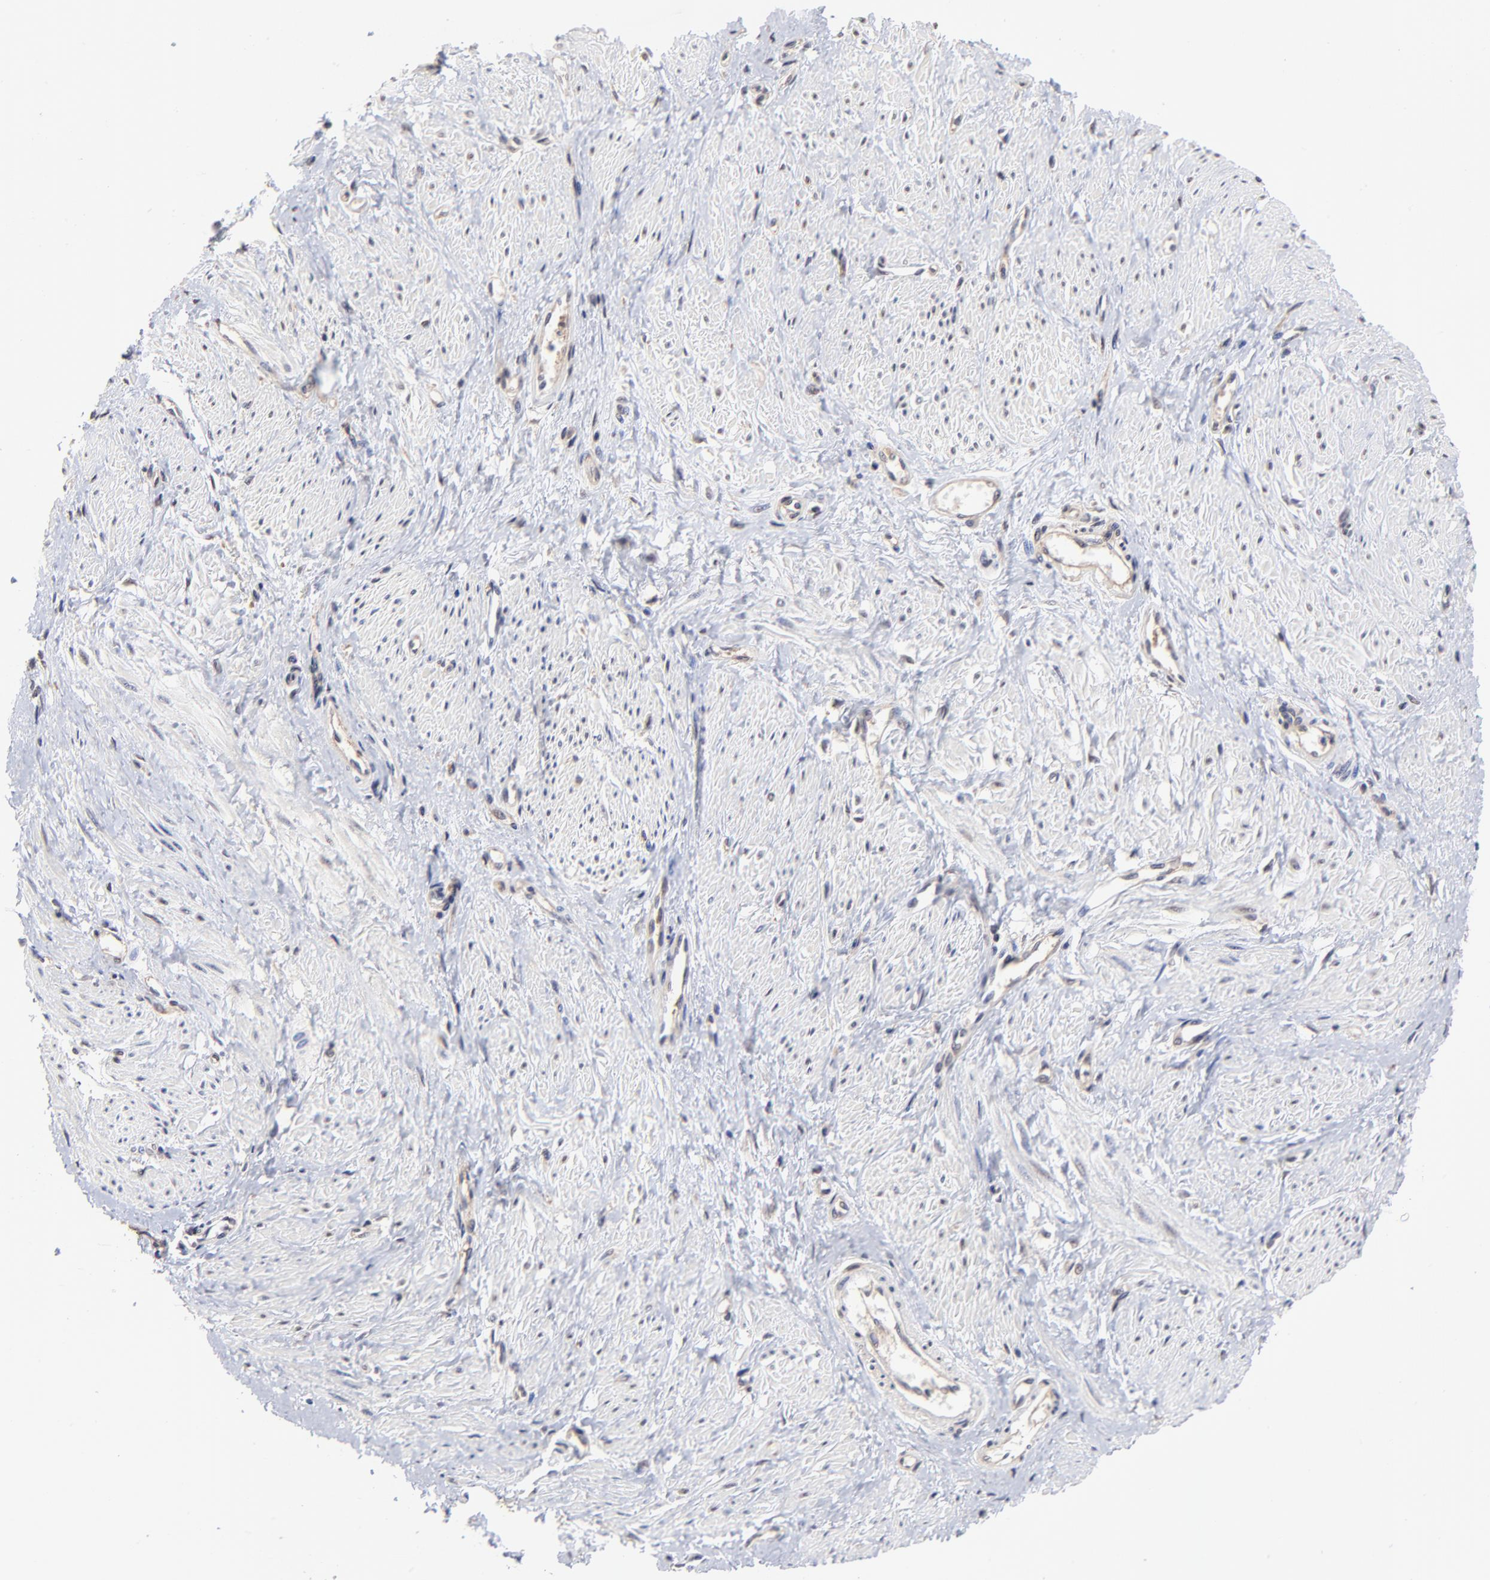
{"staining": {"intensity": "weak", "quantity": "25%-75%", "location": "cytoplasmic/membranous,nuclear"}, "tissue": "smooth muscle", "cell_type": "Smooth muscle cells", "image_type": "normal", "snomed": [{"axis": "morphology", "description": "Normal tissue, NOS"}, {"axis": "topography", "description": "Smooth muscle"}, {"axis": "topography", "description": "Uterus"}], "caption": "Approximately 25%-75% of smooth muscle cells in normal human smooth muscle reveal weak cytoplasmic/membranous,nuclear protein expression as visualized by brown immunohistochemical staining.", "gene": "PSMC4", "patient": {"sex": "female", "age": 39}}